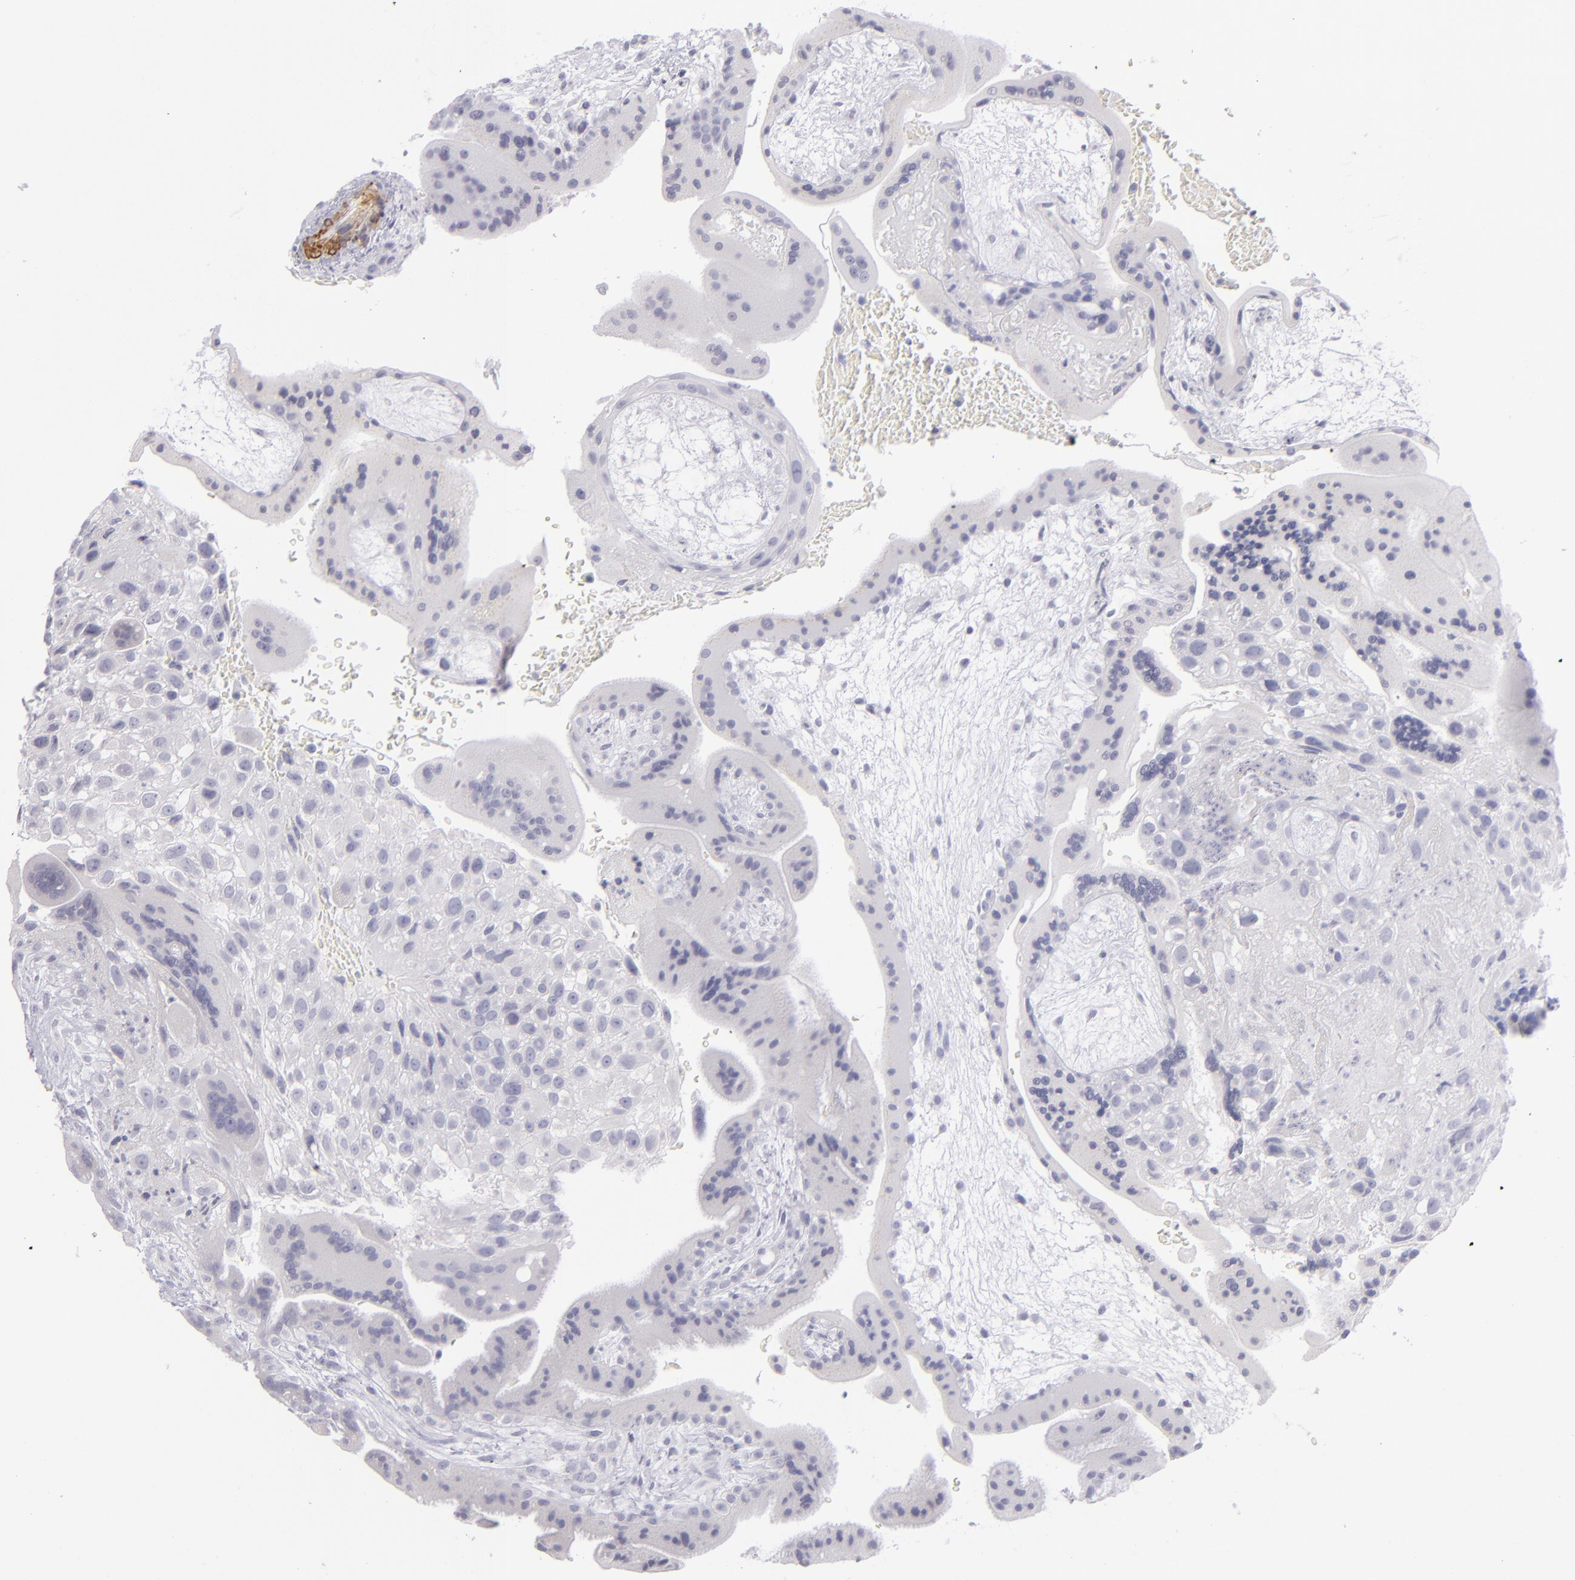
{"staining": {"intensity": "negative", "quantity": "none", "location": "none"}, "tissue": "placenta", "cell_type": "Decidual cells", "image_type": "normal", "snomed": [{"axis": "morphology", "description": "Normal tissue, NOS"}, {"axis": "topography", "description": "Placenta"}], "caption": "Immunohistochemistry micrograph of benign human placenta stained for a protein (brown), which demonstrates no positivity in decidual cells. The staining was performed using DAB to visualize the protein expression in brown, while the nuclei were stained in blue with hematoxylin (Magnification: 20x).", "gene": "MYH11", "patient": {"sex": "female", "age": 35}}